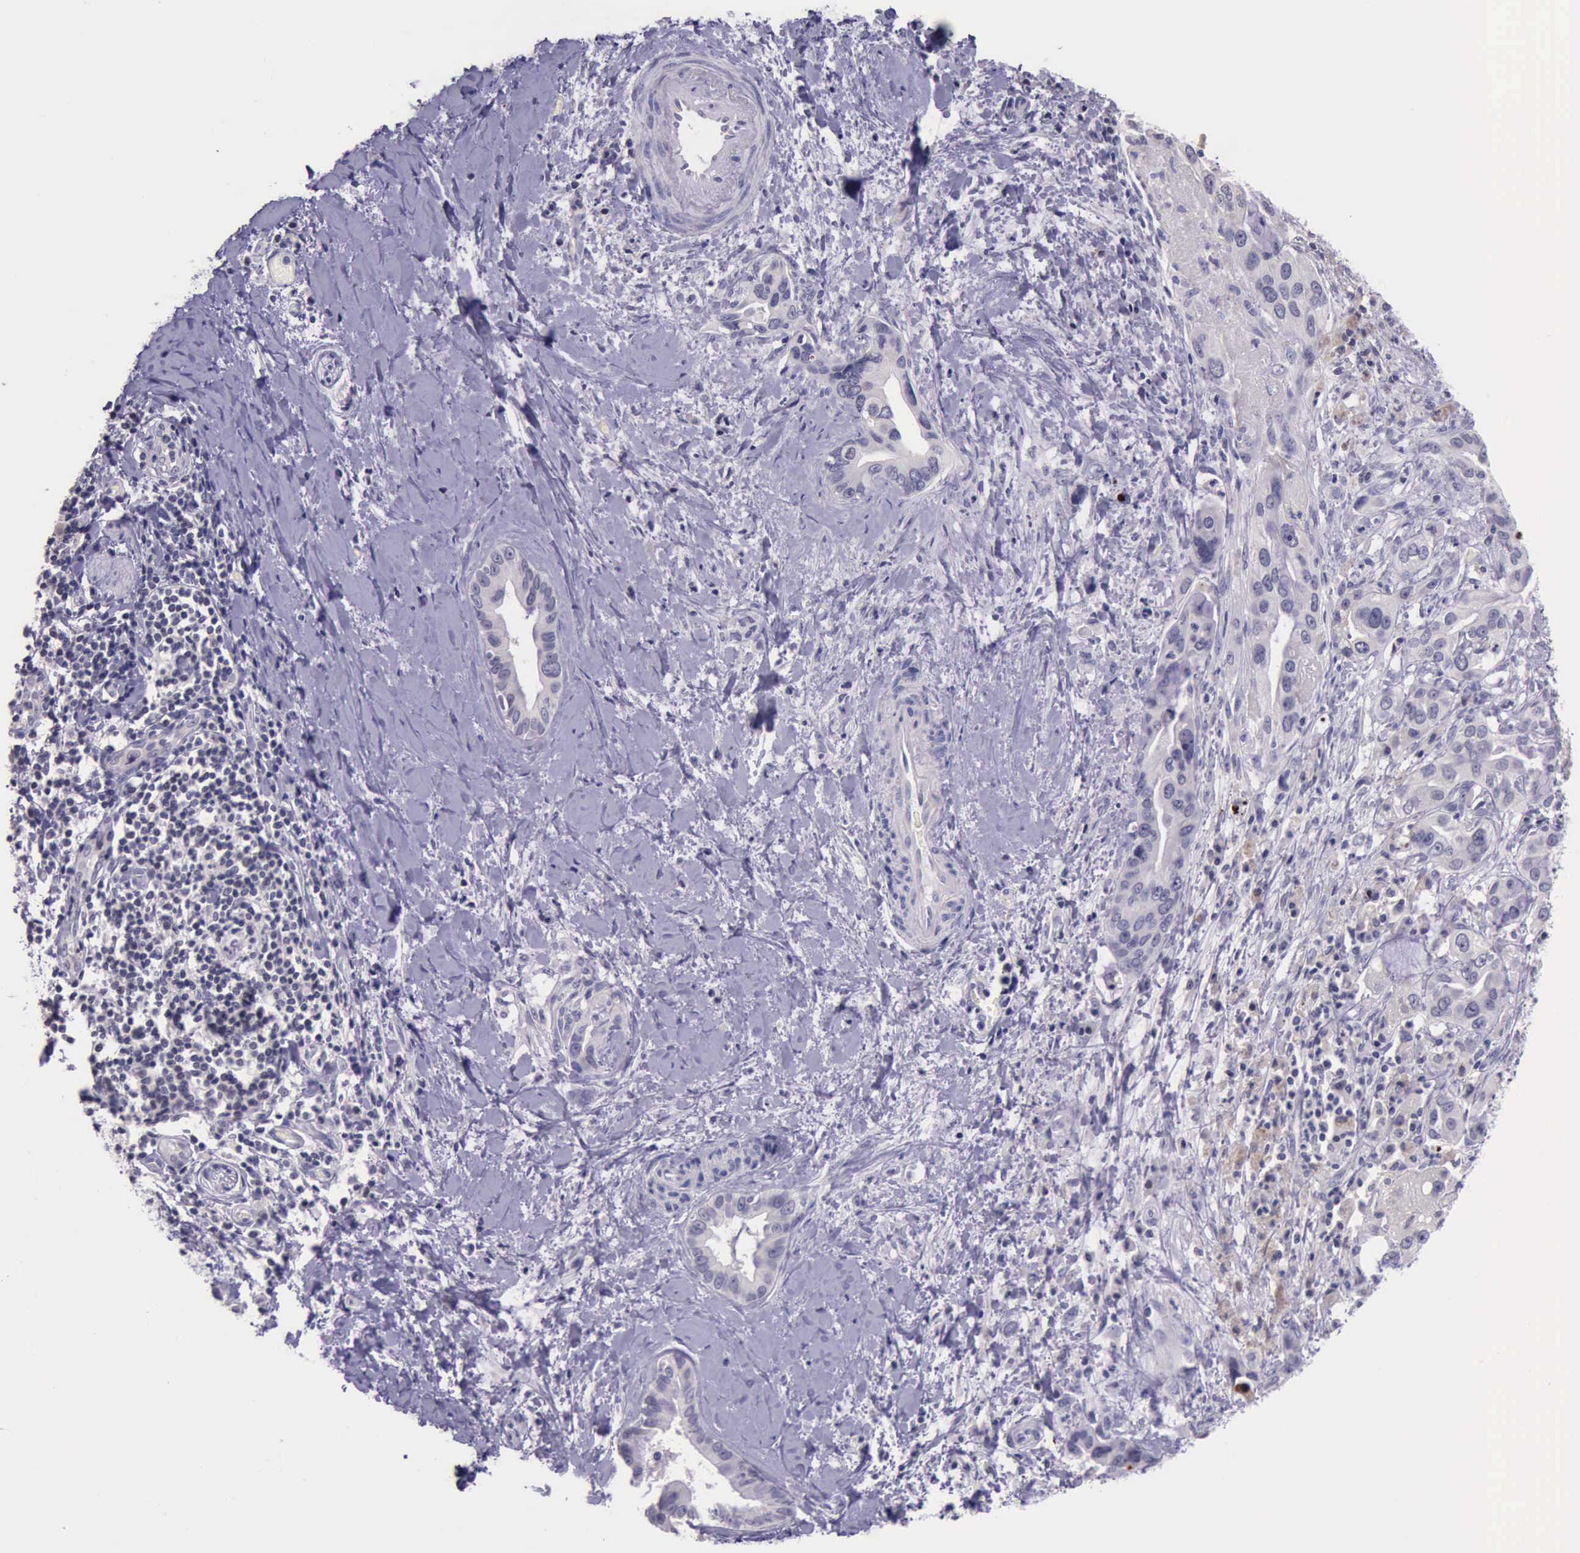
{"staining": {"intensity": "strong", "quantity": "<25%", "location": "nuclear"}, "tissue": "liver cancer", "cell_type": "Tumor cells", "image_type": "cancer", "snomed": [{"axis": "morphology", "description": "Cholangiocarcinoma"}, {"axis": "topography", "description": "Liver"}], "caption": "Immunohistochemistry (IHC) (DAB) staining of human cholangiocarcinoma (liver) demonstrates strong nuclear protein staining in about <25% of tumor cells. (DAB = brown stain, brightfield microscopy at high magnification).", "gene": "PARP1", "patient": {"sex": "female", "age": 65}}